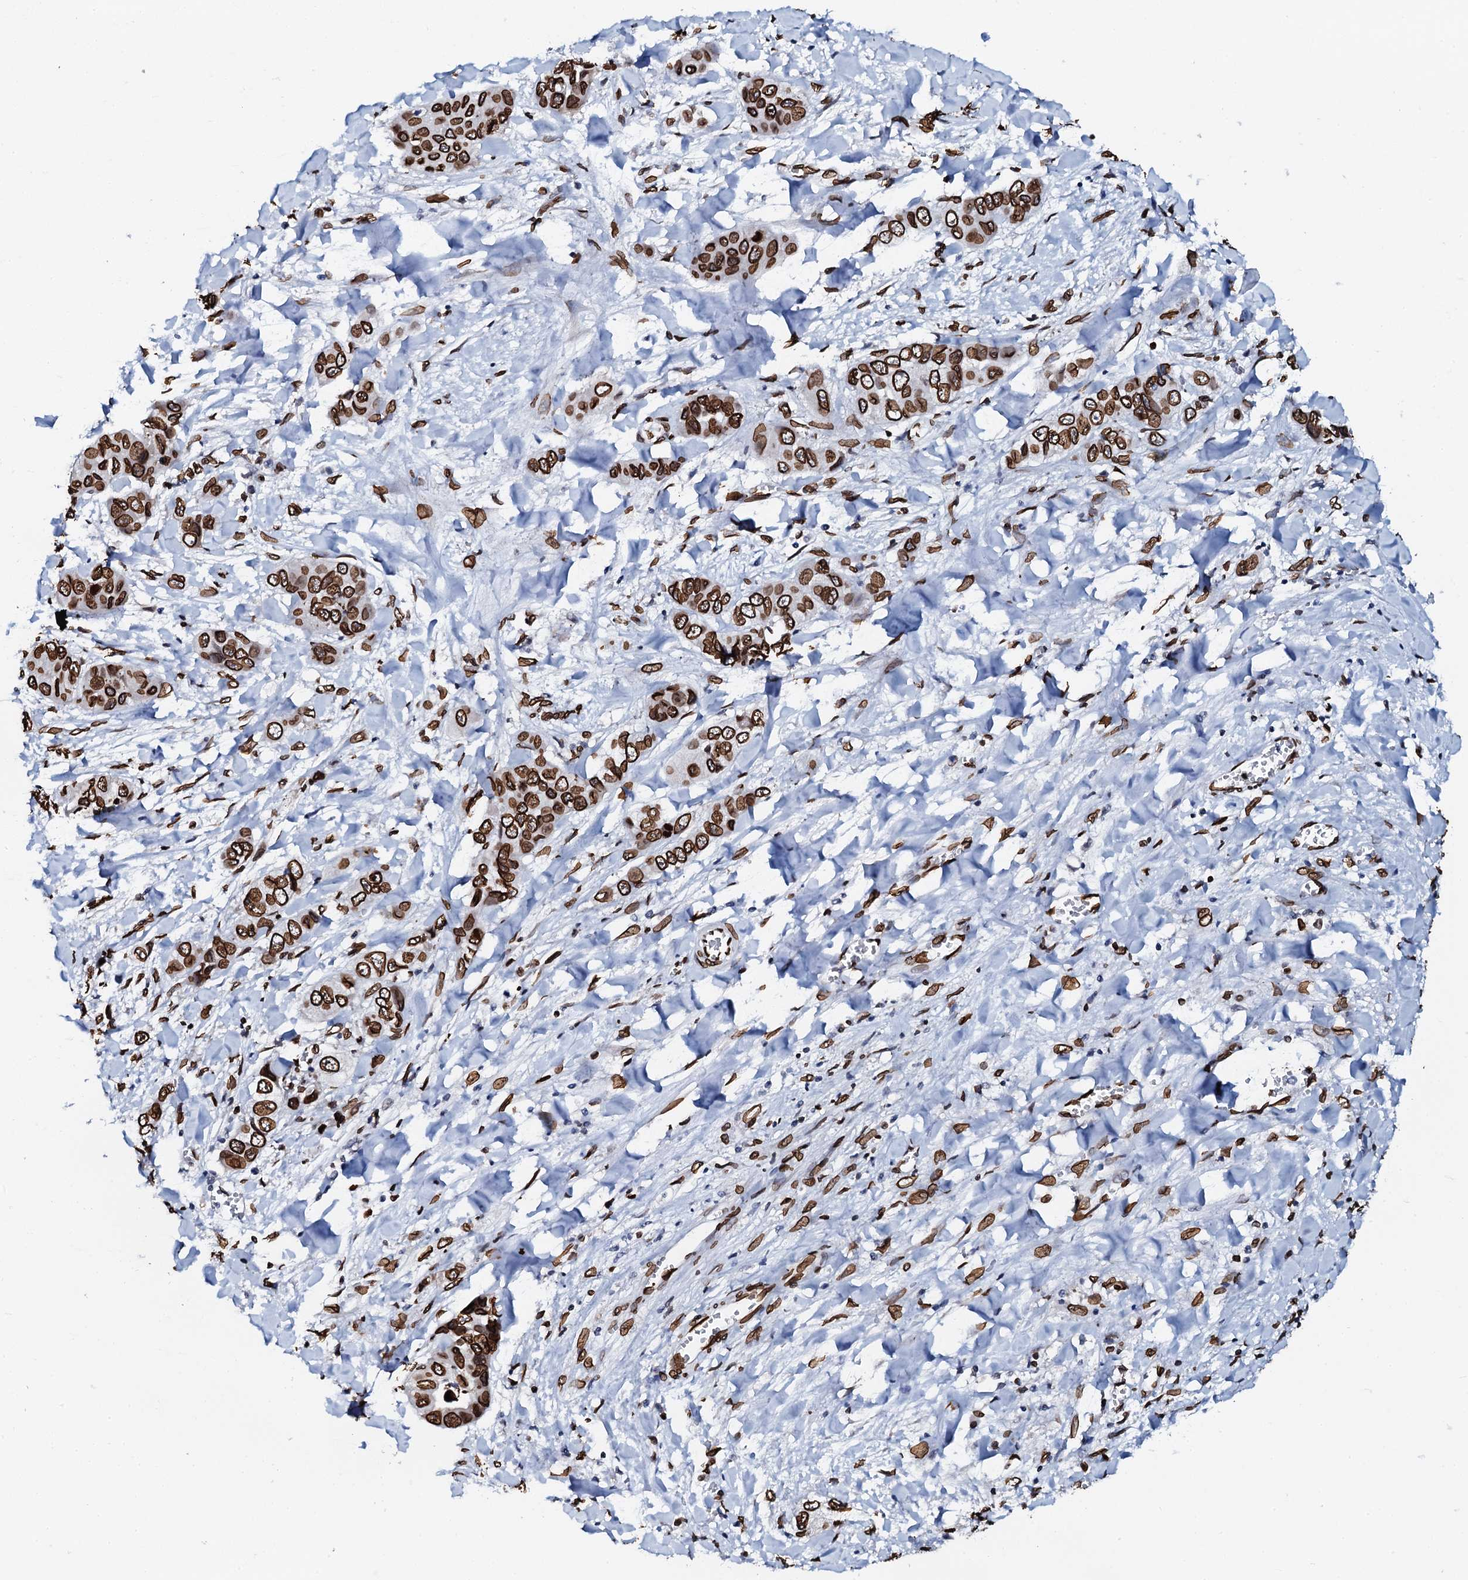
{"staining": {"intensity": "strong", "quantity": ">75%", "location": "nuclear"}, "tissue": "liver cancer", "cell_type": "Tumor cells", "image_type": "cancer", "snomed": [{"axis": "morphology", "description": "Cholangiocarcinoma"}, {"axis": "topography", "description": "Liver"}], "caption": "A brown stain shows strong nuclear positivity of a protein in liver cholangiocarcinoma tumor cells.", "gene": "KATNAL2", "patient": {"sex": "female", "age": 52}}